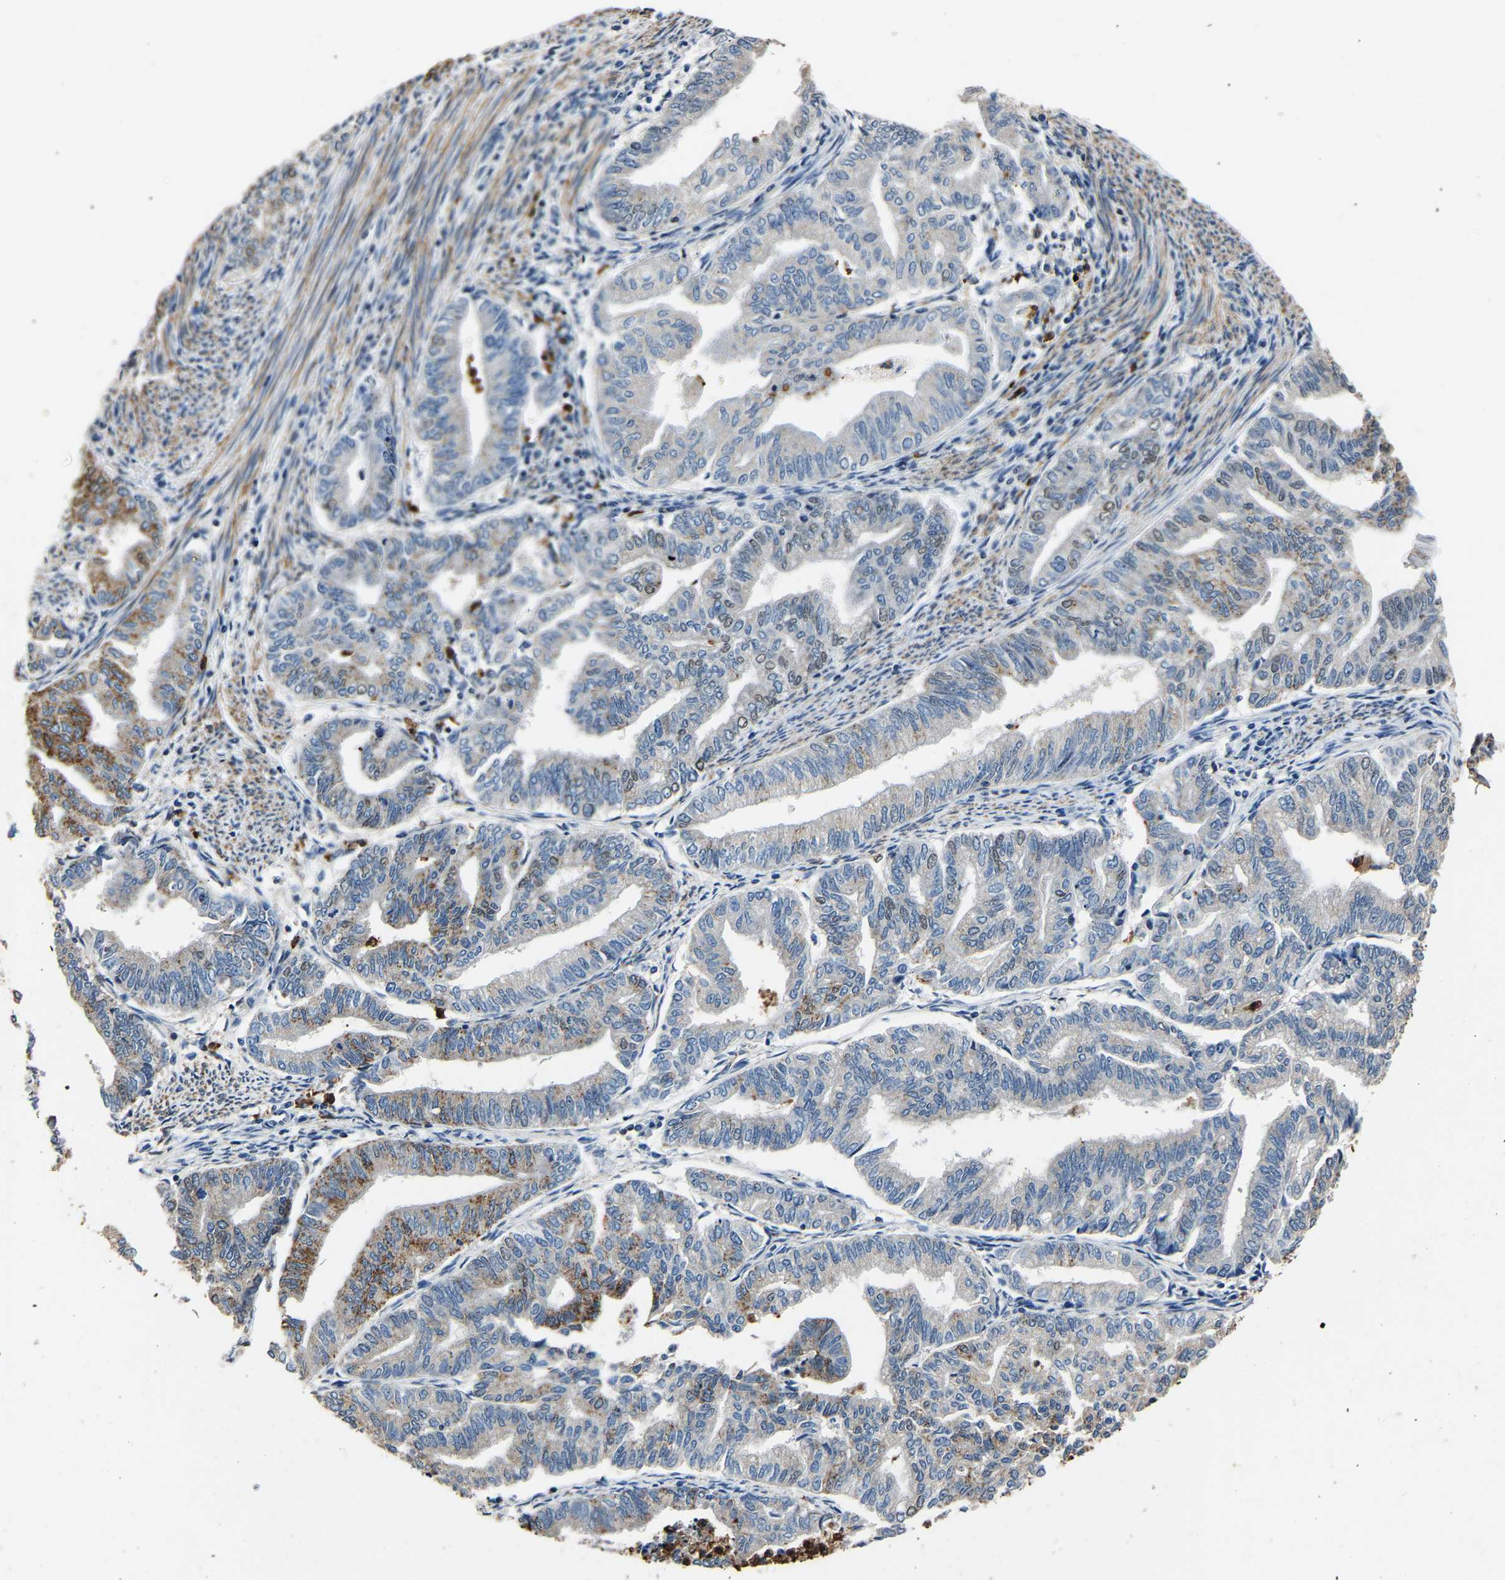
{"staining": {"intensity": "moderate", "quantity": "<25%", "location": "nuclear"}, "tissue": "endometrial cancer", "cell_type": "Tumor cells", "image_type": "cancer", "snomed": [{"axis": "morphology", "description": "Adenocarcinoma, NOS"}, {"axis": "topography", "description": "Endometrium"}], "caption": "Endometrial adenocarcinoma stained with a brown dye reveals moderate nuclear positive expression in approximately <25% of tumor cells.", "gene": "SAFB", "patient": {"sex": "female", "age": 79}}